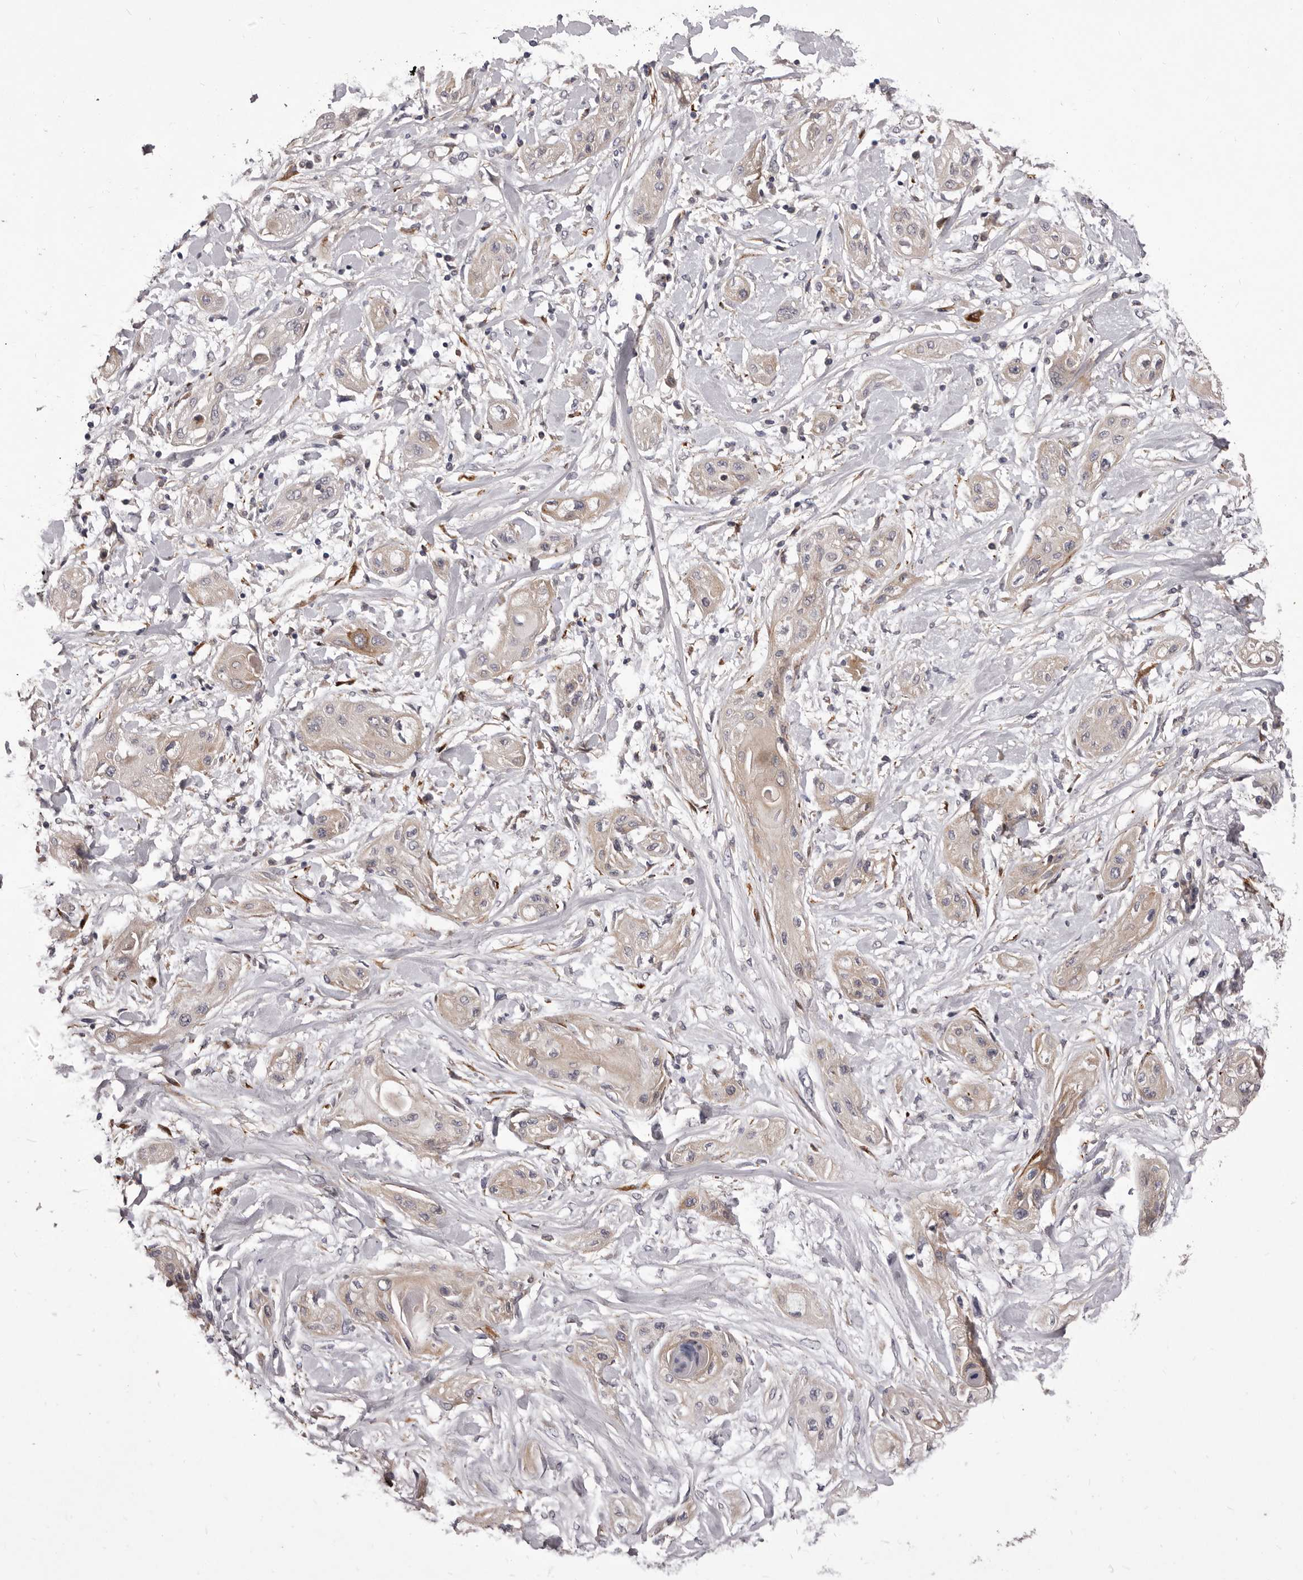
{"staining": {"intensity": "negative", "quantity": "none", "location": "none"}, "tissue": "lung cancer", "cell_type": "Tumor cells", "image_type": "cancer", "snomed": [{"axis": "morphology", "description": "Squamous cell carcinoma, NOS"}, {"axis": "topography", "description": "Lung"}], "caption": "There is no significant staining in tumor cells of lung cancer.", "gene": "PNRC1", "patient": {"sex": "female", "age": 47}}